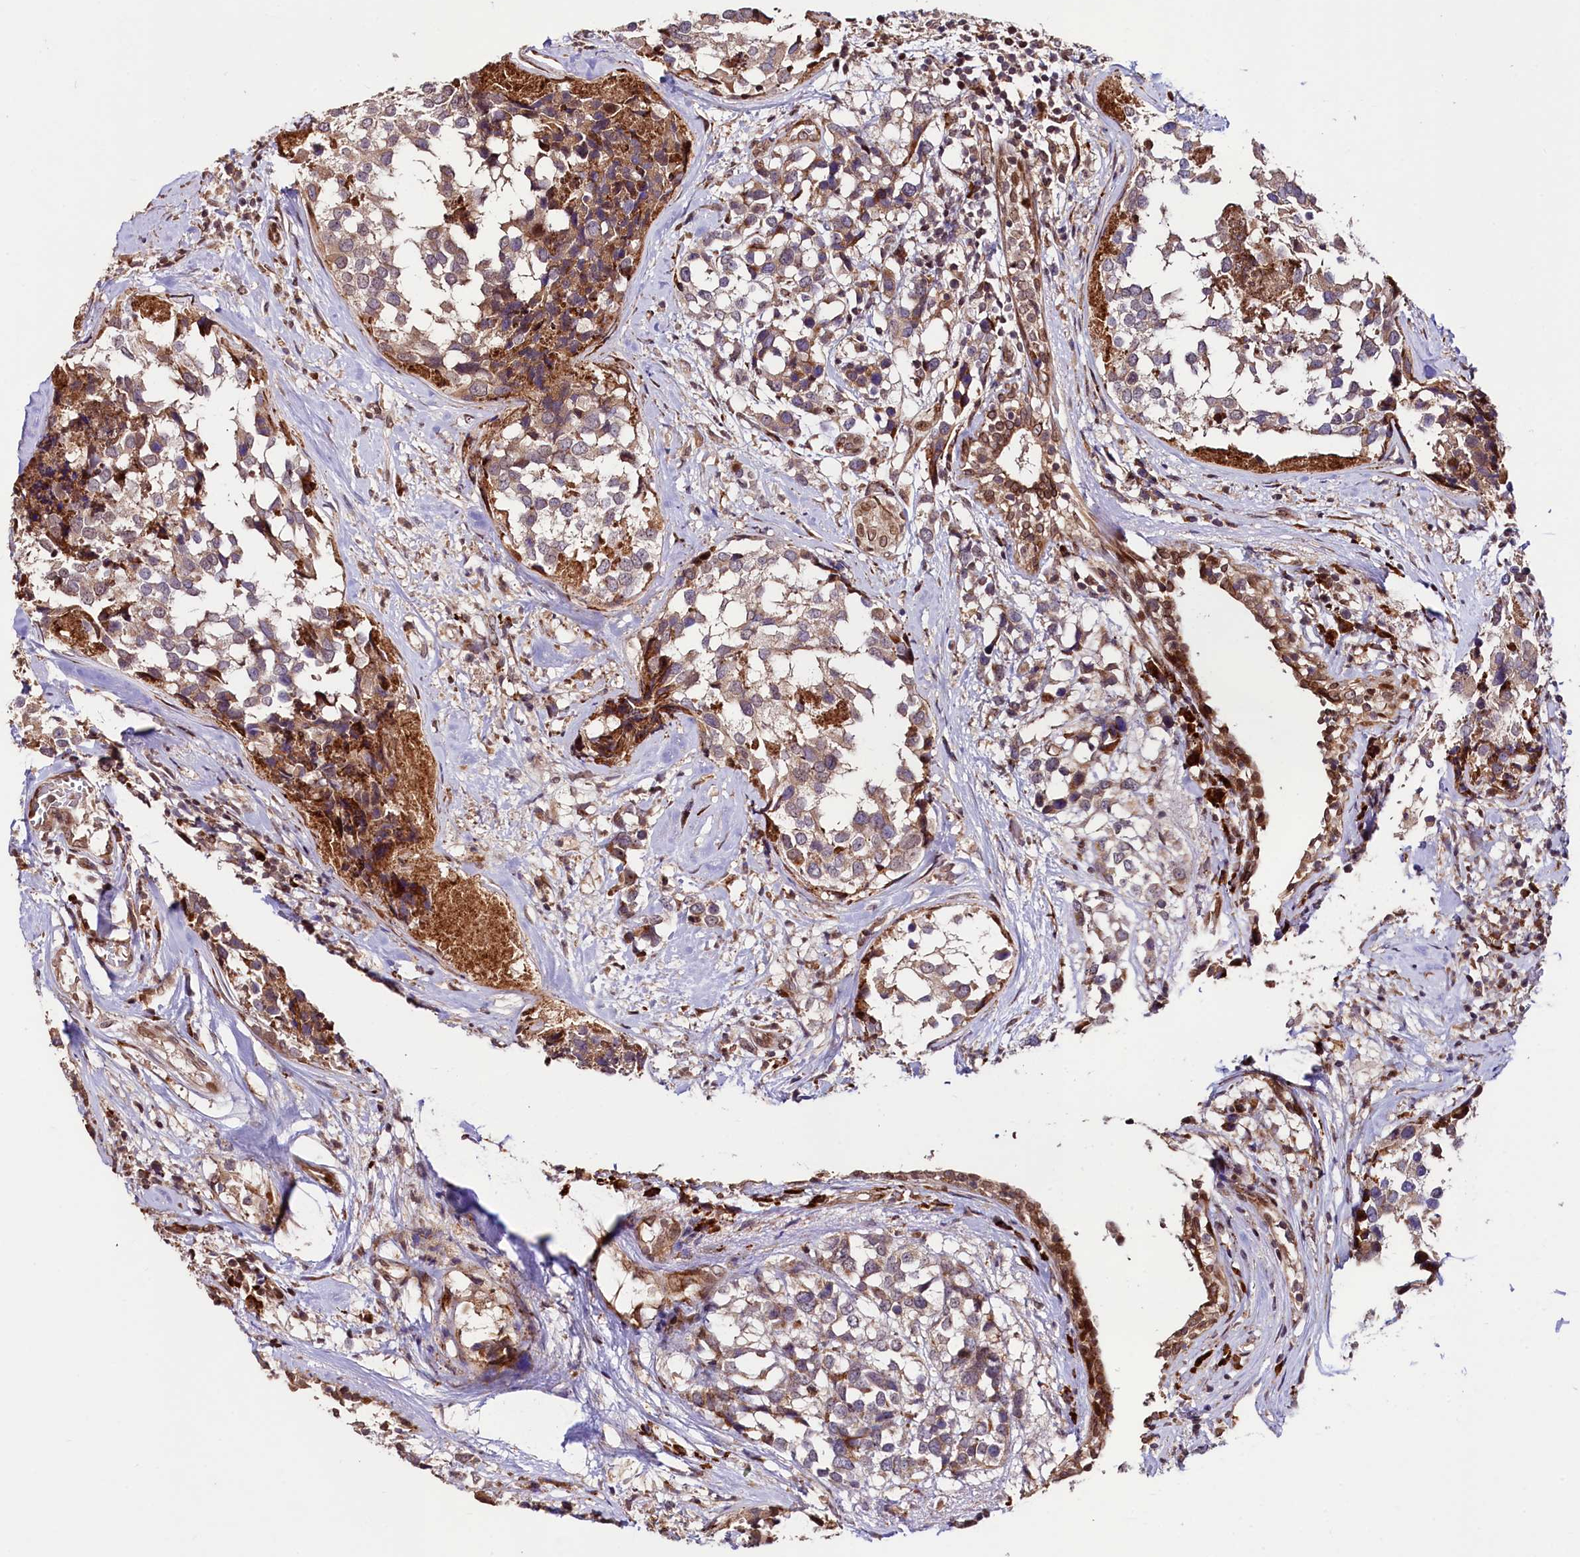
{"staining": {"intensity": "moderate", "quantity": ">75%", "location": "cytoplasmic/membranous"}, "tissue": "breast cancer", "cell_type": "Tumor cells", "image_type": "cancer", "snomed": [{"axis": "morphology", "description": "Lobular carcinoma"}, {"axis": "topography", "description": "Breast"}], "caption": "A histopathology image of breast cancer (lobular carcinoma) stained for a protein displays moderate cytoplasmic/membranous brown staining in tumor cells.", "gene": "C5orf15", "patient": {"sex": "female", "age": 59}}